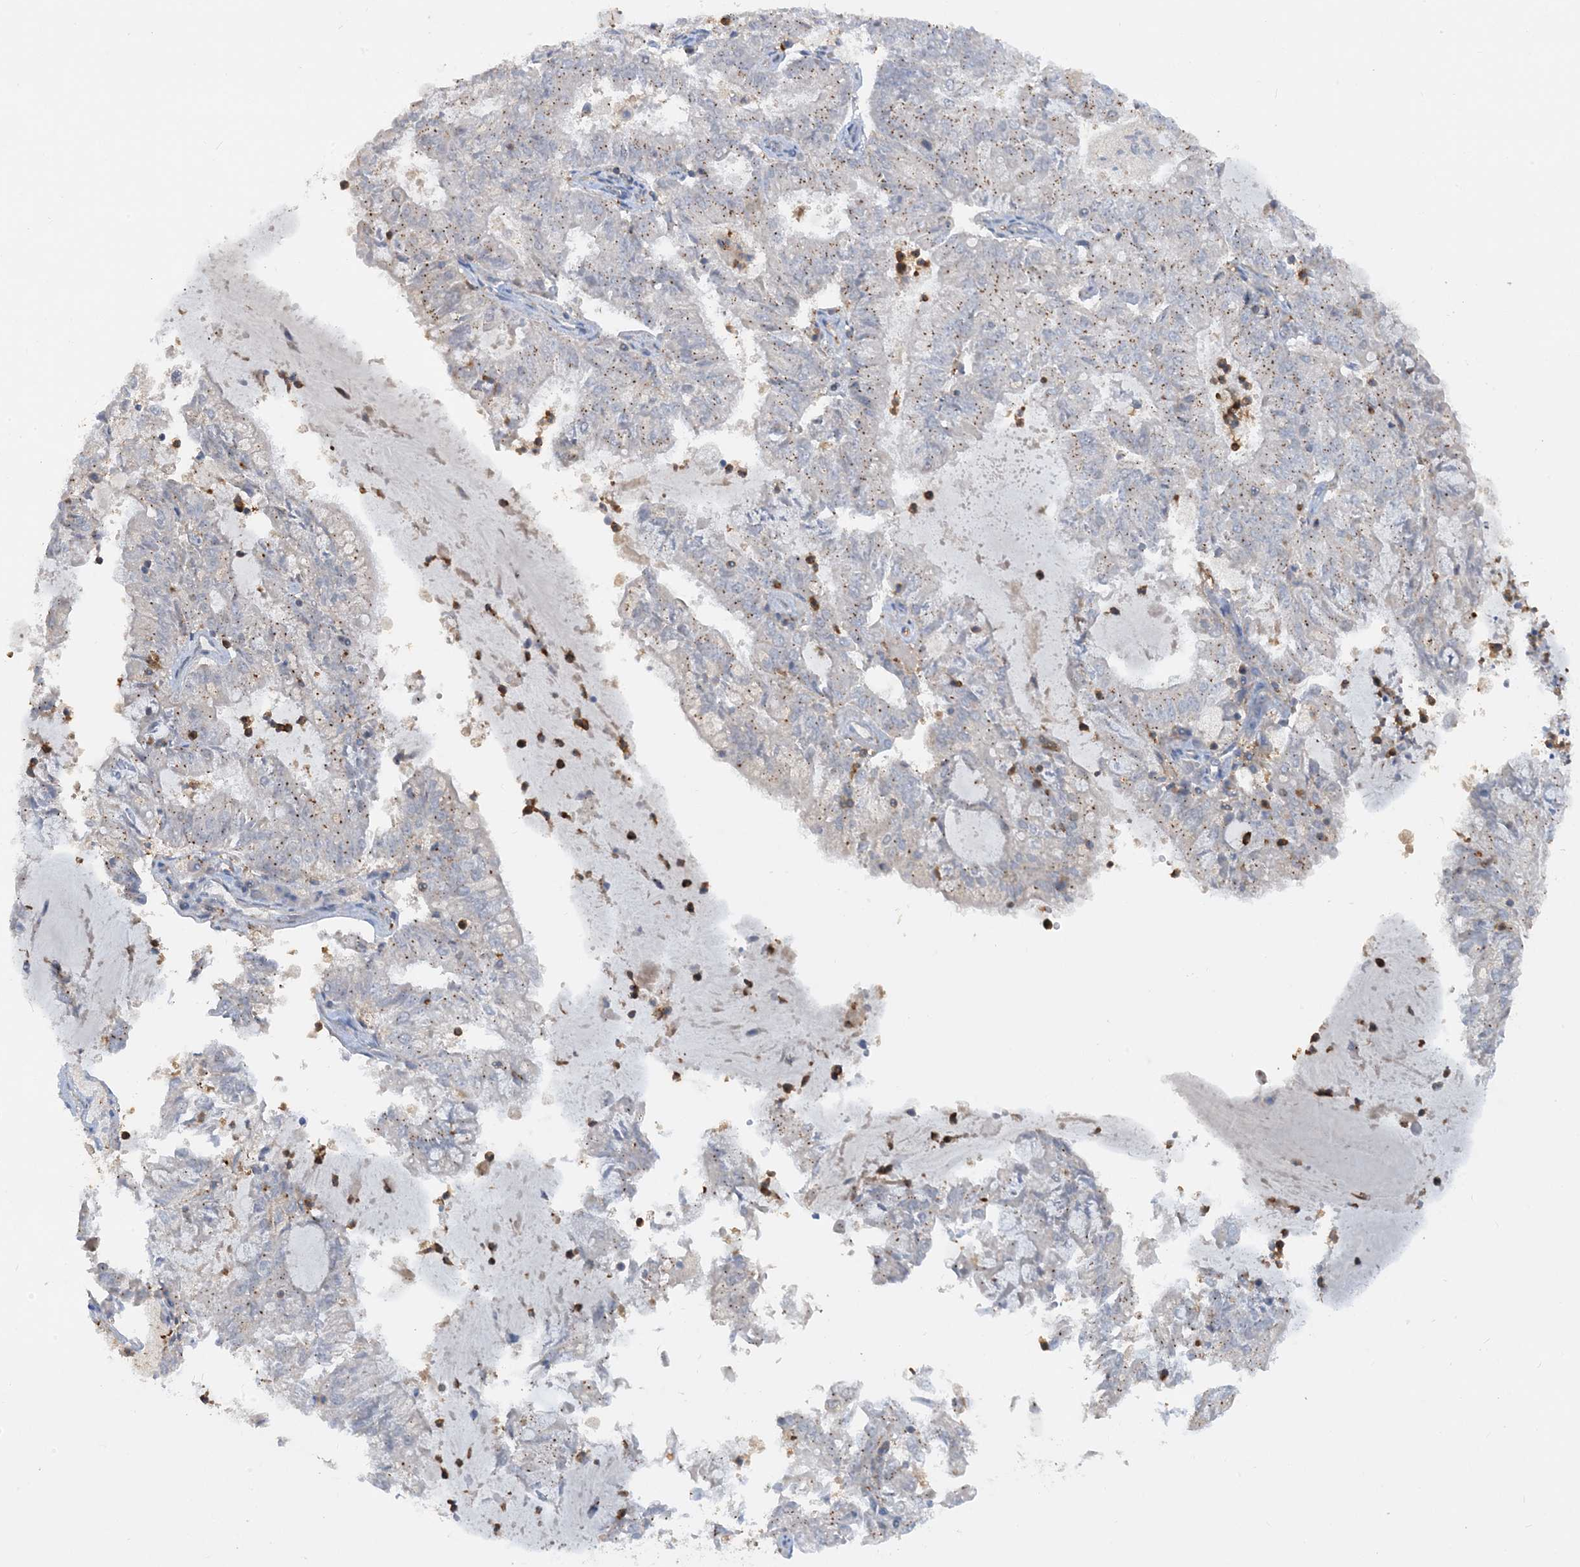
{"staining": {"intensity": "weak", "quantity": "25%-75%", "location": "cytoplasmic/membranous"}, "tissue": "endometrial cancer", "cell_type": "Tumor cells", "image_type": "cancer", "snomed": [{"axis": "morphology", "description": "Adenocarcinoma, NOS"}, {"axis": "topography", "description": "Endometrium"}], "caption": "The immunohistochemical stain labels weak cytoplasmic/membranous staining in tumor cells of endometrial cancer tissue. (Brightfield microscopy of DAB IHC at high magnification).", "gene": "SFMBT2", "patient": {"sex": "female", "age": 57}}